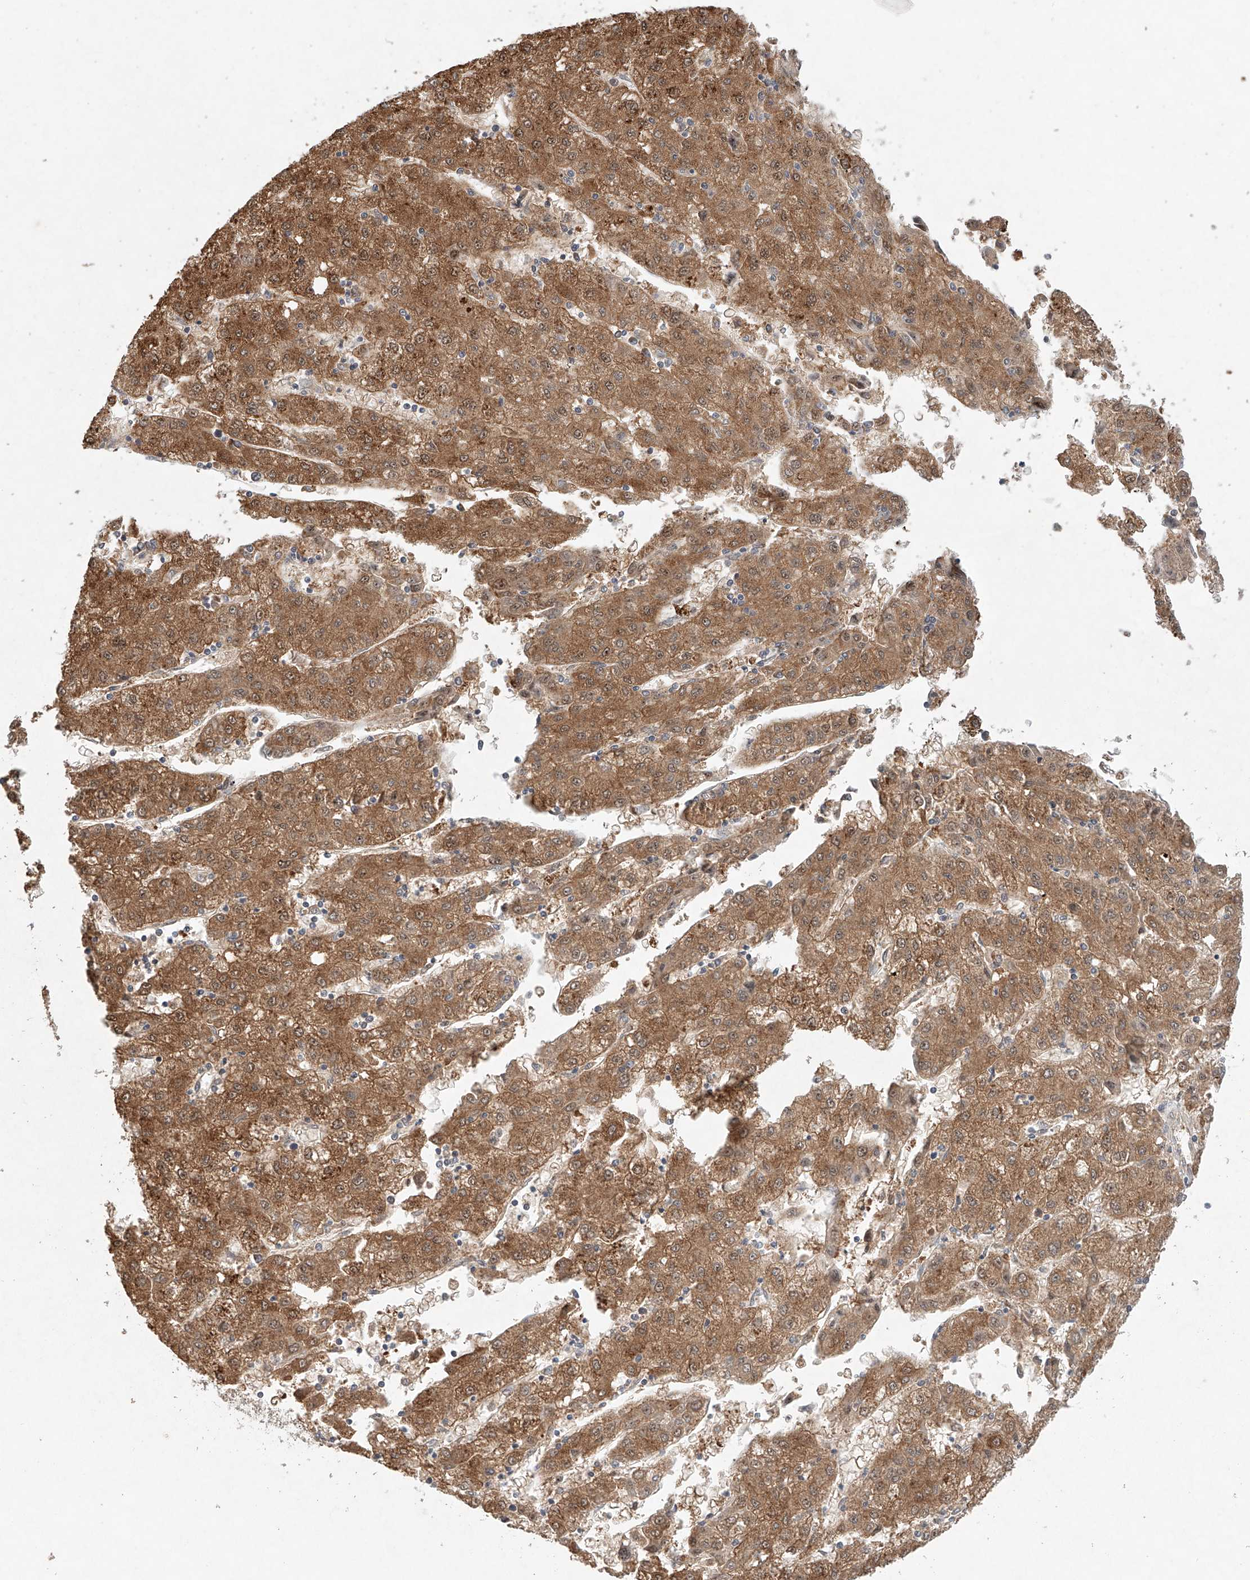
{"staining": {"intensity": "moderate", "quantity": ">75%", "location": "cytoplasmic/membranous"}, "tissue": "liver cancer", "cell_type": "Tumor cells", "image_type": "cancer", "snomed": [{"axis": "morphology", "description": "Carcinoma, Hepatocellular, NOS"}, {"axis": "topography", "description": "Liver"}], "caption": "Immunohistochemistry image of liver cancer stained for a protein (brown), which displays medium levels of moderate cytoplasmic/membranous expression in approximately >75% of tumor cells.", "gene": "DCAF11", "patient": {"sex": "male", "age": 72}}